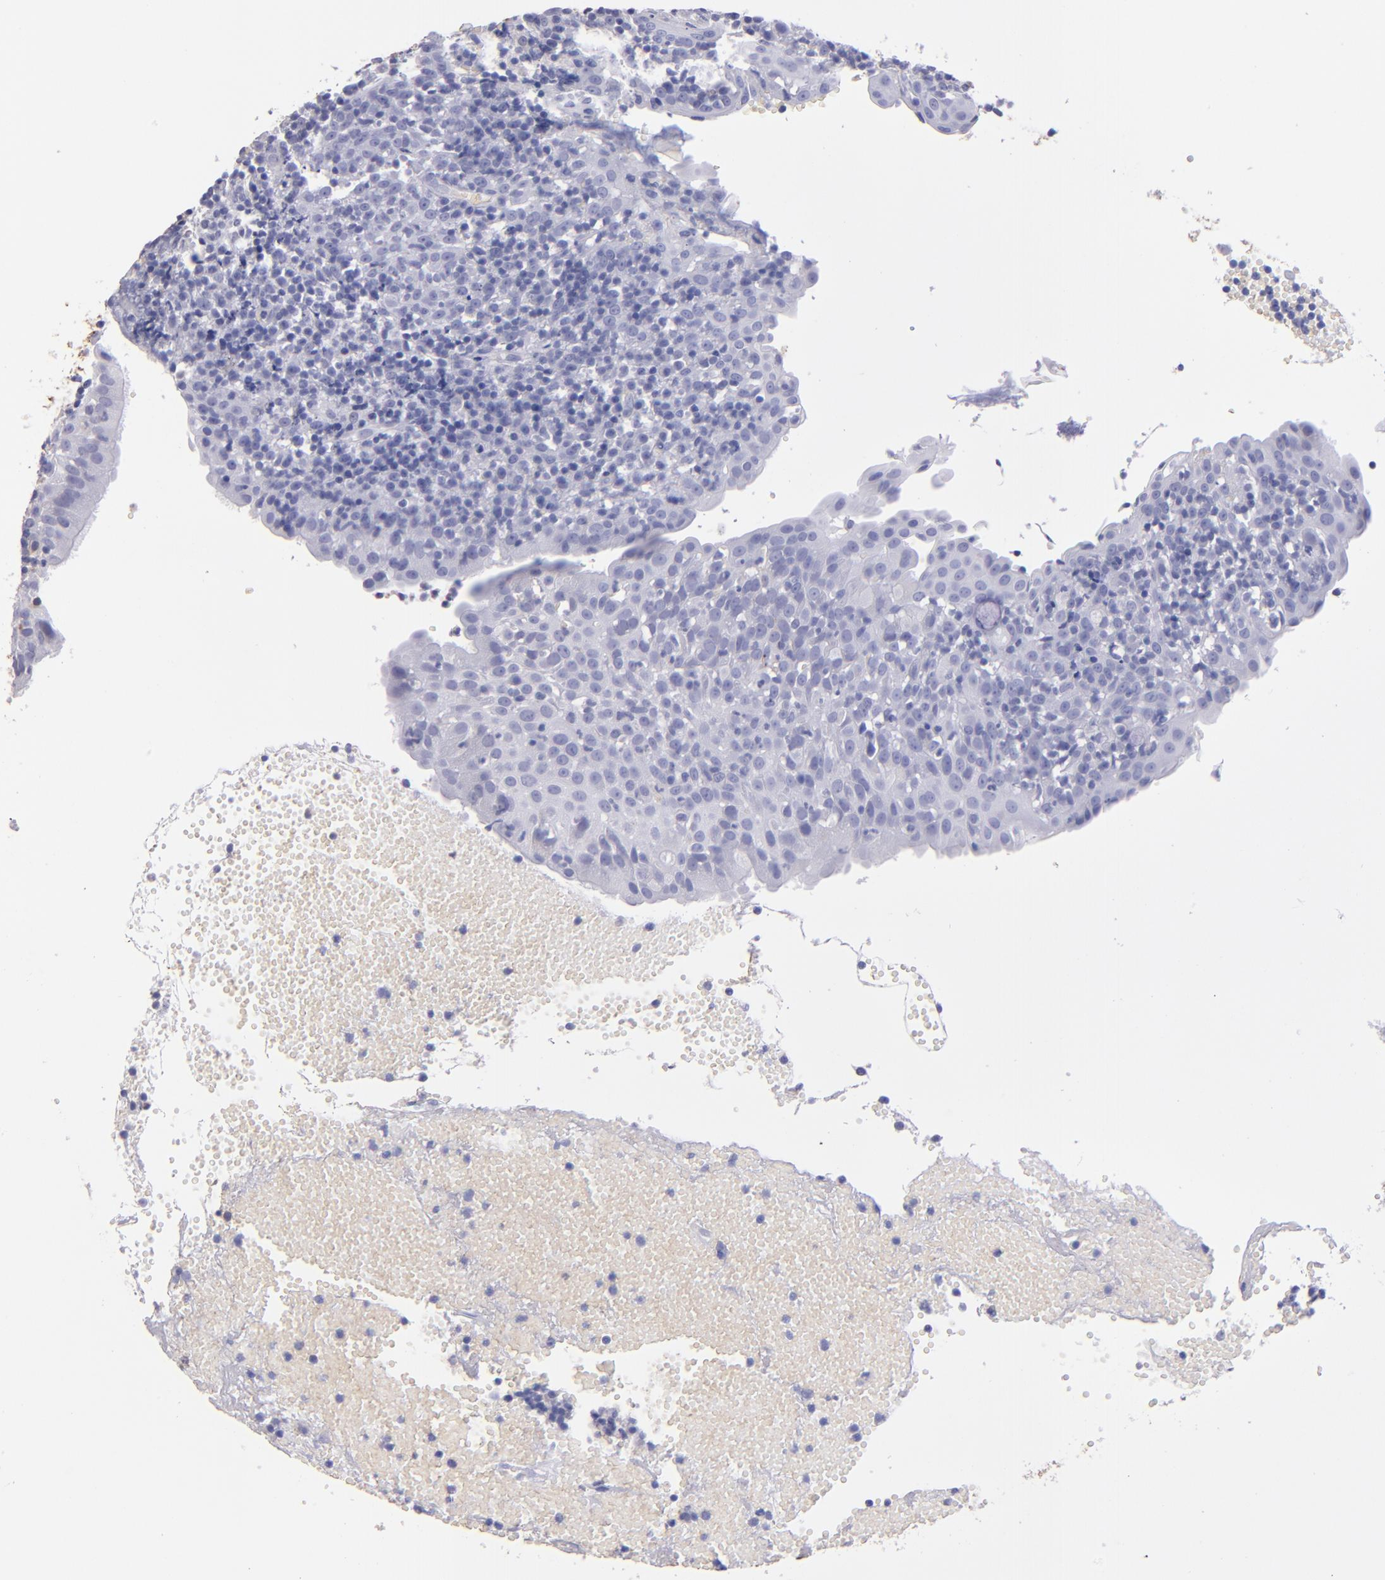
{"staining": {"intensity": "negative", "quantity": "none", "location": "none"}, "tissue": "tonsil", "cell_type": "Germinal center cells", "image_type": "normal", "snomed": [{"axis": "morphology", "description": "Normal tissue, NOS"}, {"axis": "topography", "description": "Tonsil"}], "caption": "An IHC image of unremarkable tonsil is shown. There is no staining in germinal center cells of tonsil. Brightfield microscopy of IHC stained with DAB (brown) and hematoxylin (blue), captured at high magnification.", "gene": "TG", "patient": {"sex": "female", "age": 40}}